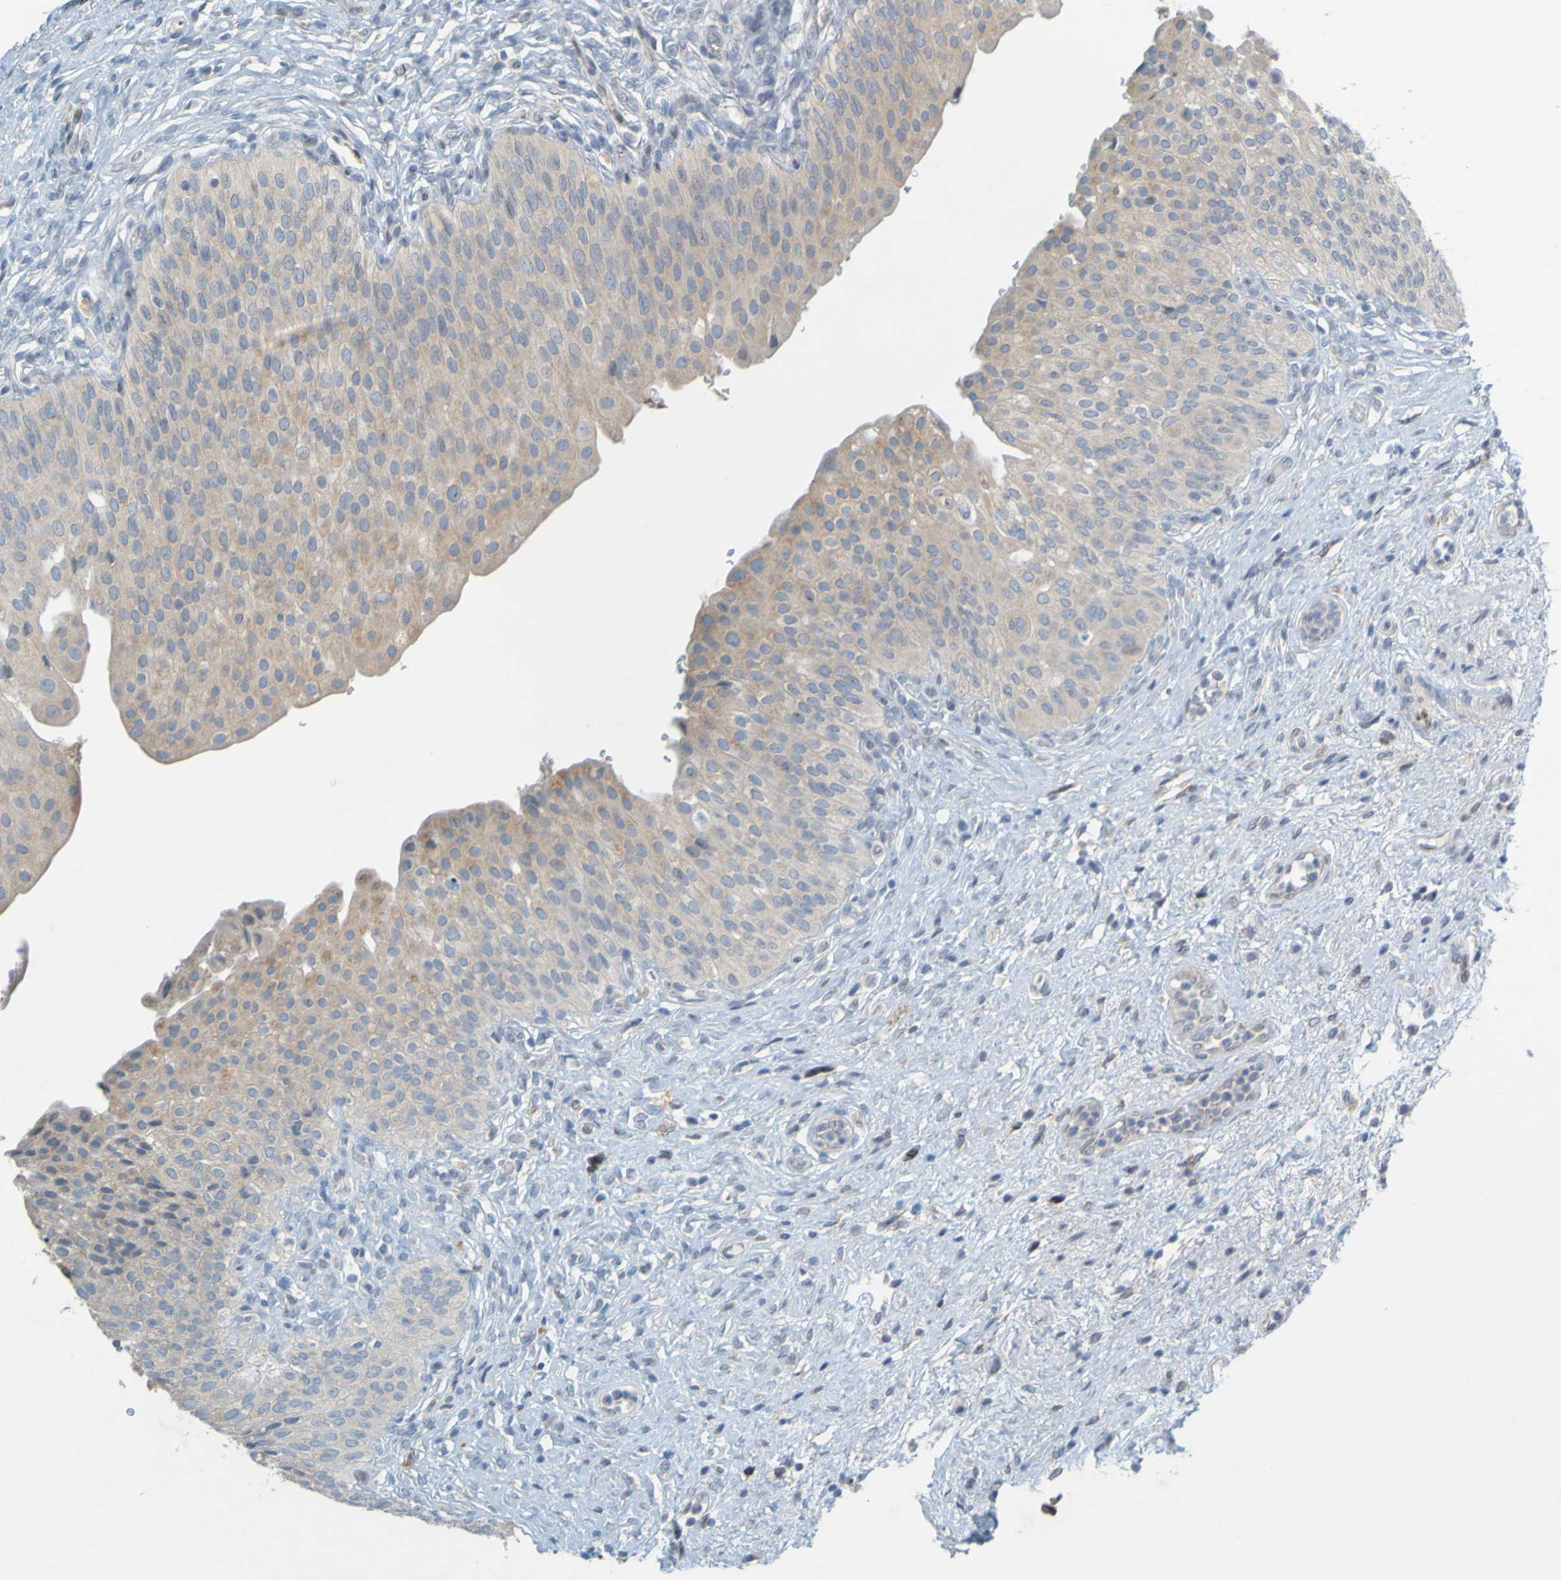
{"staining": {"intensity": "weak", "quantity": ">75%", "location": "cytoplasmic/membranous,nuclear"}, "tissue": "urinary bladder", "cell_type": "Urothelial cells", "image_type": "normal", "snomed": [{"axis": "morphology", "description": "Normal tissue, NOS"}, {"axis": "topography", "description": "Urinary bladder"}], "caption": "Benign urinary bladder shows weak cytoplasmic/membranous,nuclear staining in about >75% of urothelial cells, visualized by immunohistochemistry. Nuclei are stained in blue.", "gene": "MAG", "patient": {"sex": "male", "age": 46}}